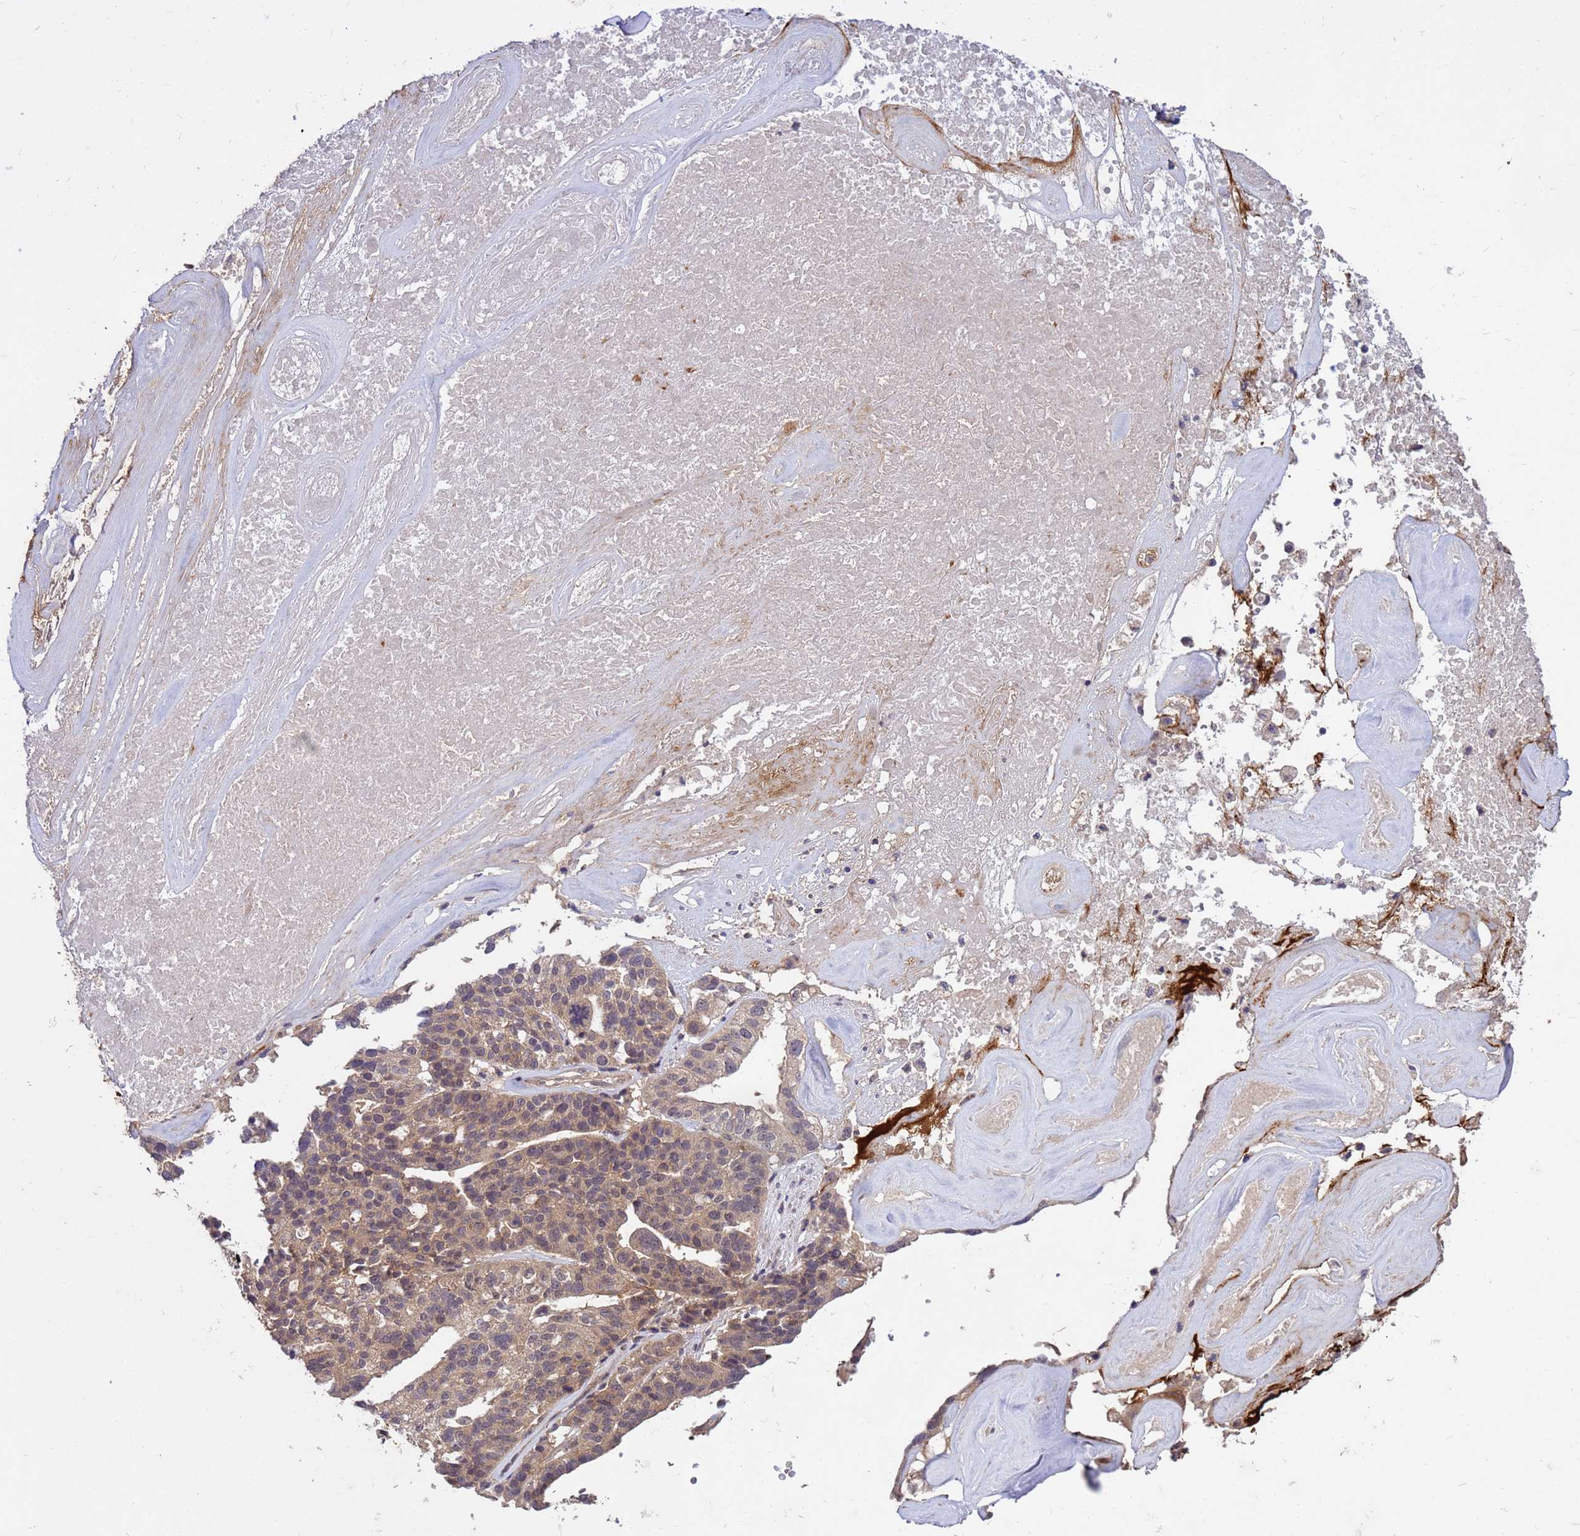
{"staining": {"intensity": "weak", "quantity": ">75%", "location": "cytoplasmic/membranous"}, "tissue": "ovarian cancer", "cell_type": "Tumor cells", "image_type": "cancer", "snomed": [{"axis": "morphology", "description": "Cystadenocarcinoma, serous, NOS"}, {"axis": "topography", "description": "Ovary"}], "caption": "Protein expression analysis of human ovarian cancer reveals weak cytoplasmic/membranous positivity in about >75% of tumor cells.", "gene": "PPP2CB", "patient": {"sex": "female", "age": 59}}